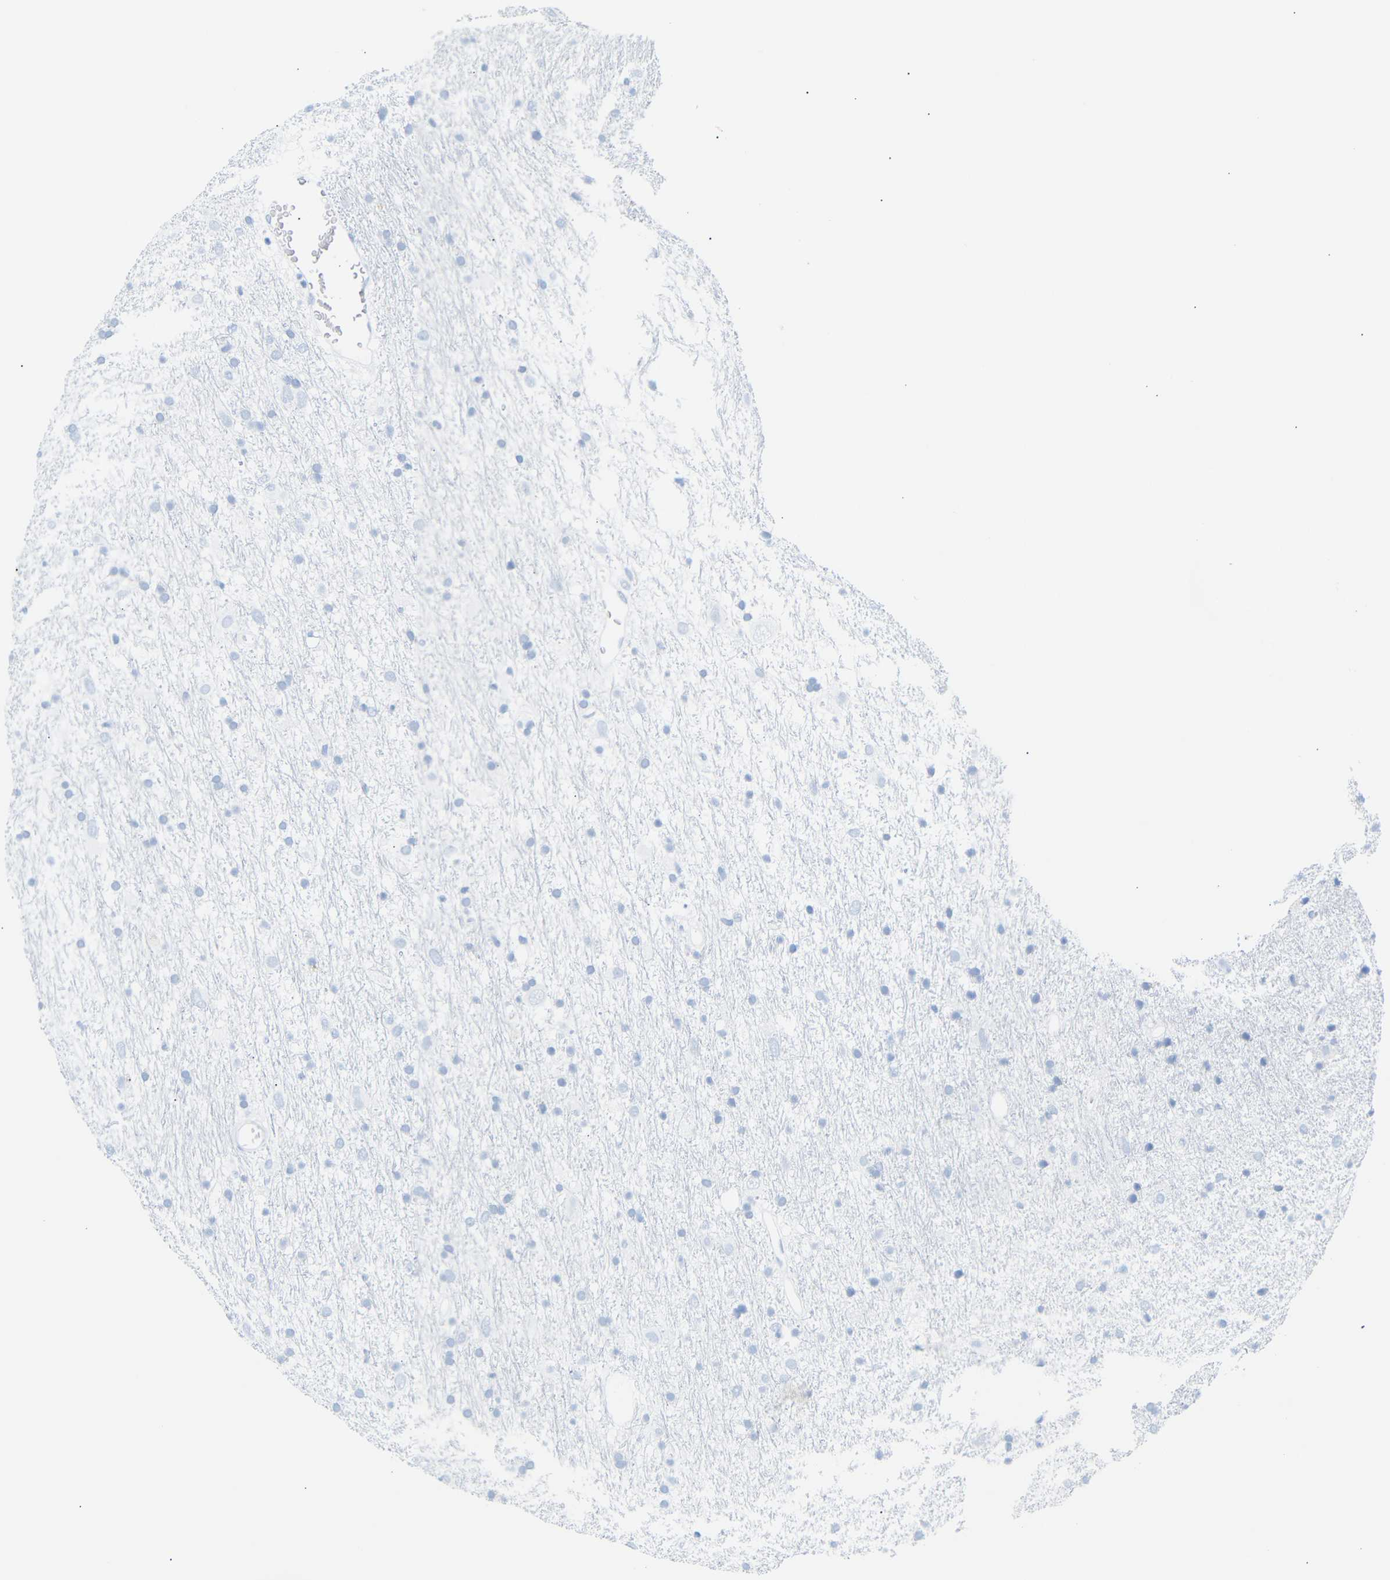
{"staining": {"intensity": "negative", "quantity": "none", "location": "none"}, "tissue": "glioma", "cell_type": "Tumor cells", "image_type": "cancer", "snomed": [{"axis": "morphology", "description": "Glioma, malignant, Low grade"}, {"axis": "topography", "description": "Brain"}], "caption": "IHC micrograph of neoplastic tissue: low-grade glioma (malignant) stained with DAB exhibits no significant protein expression in tumor cells.", "gene": "DYNAP", "patient": {"sex": "male", "age": 77}}